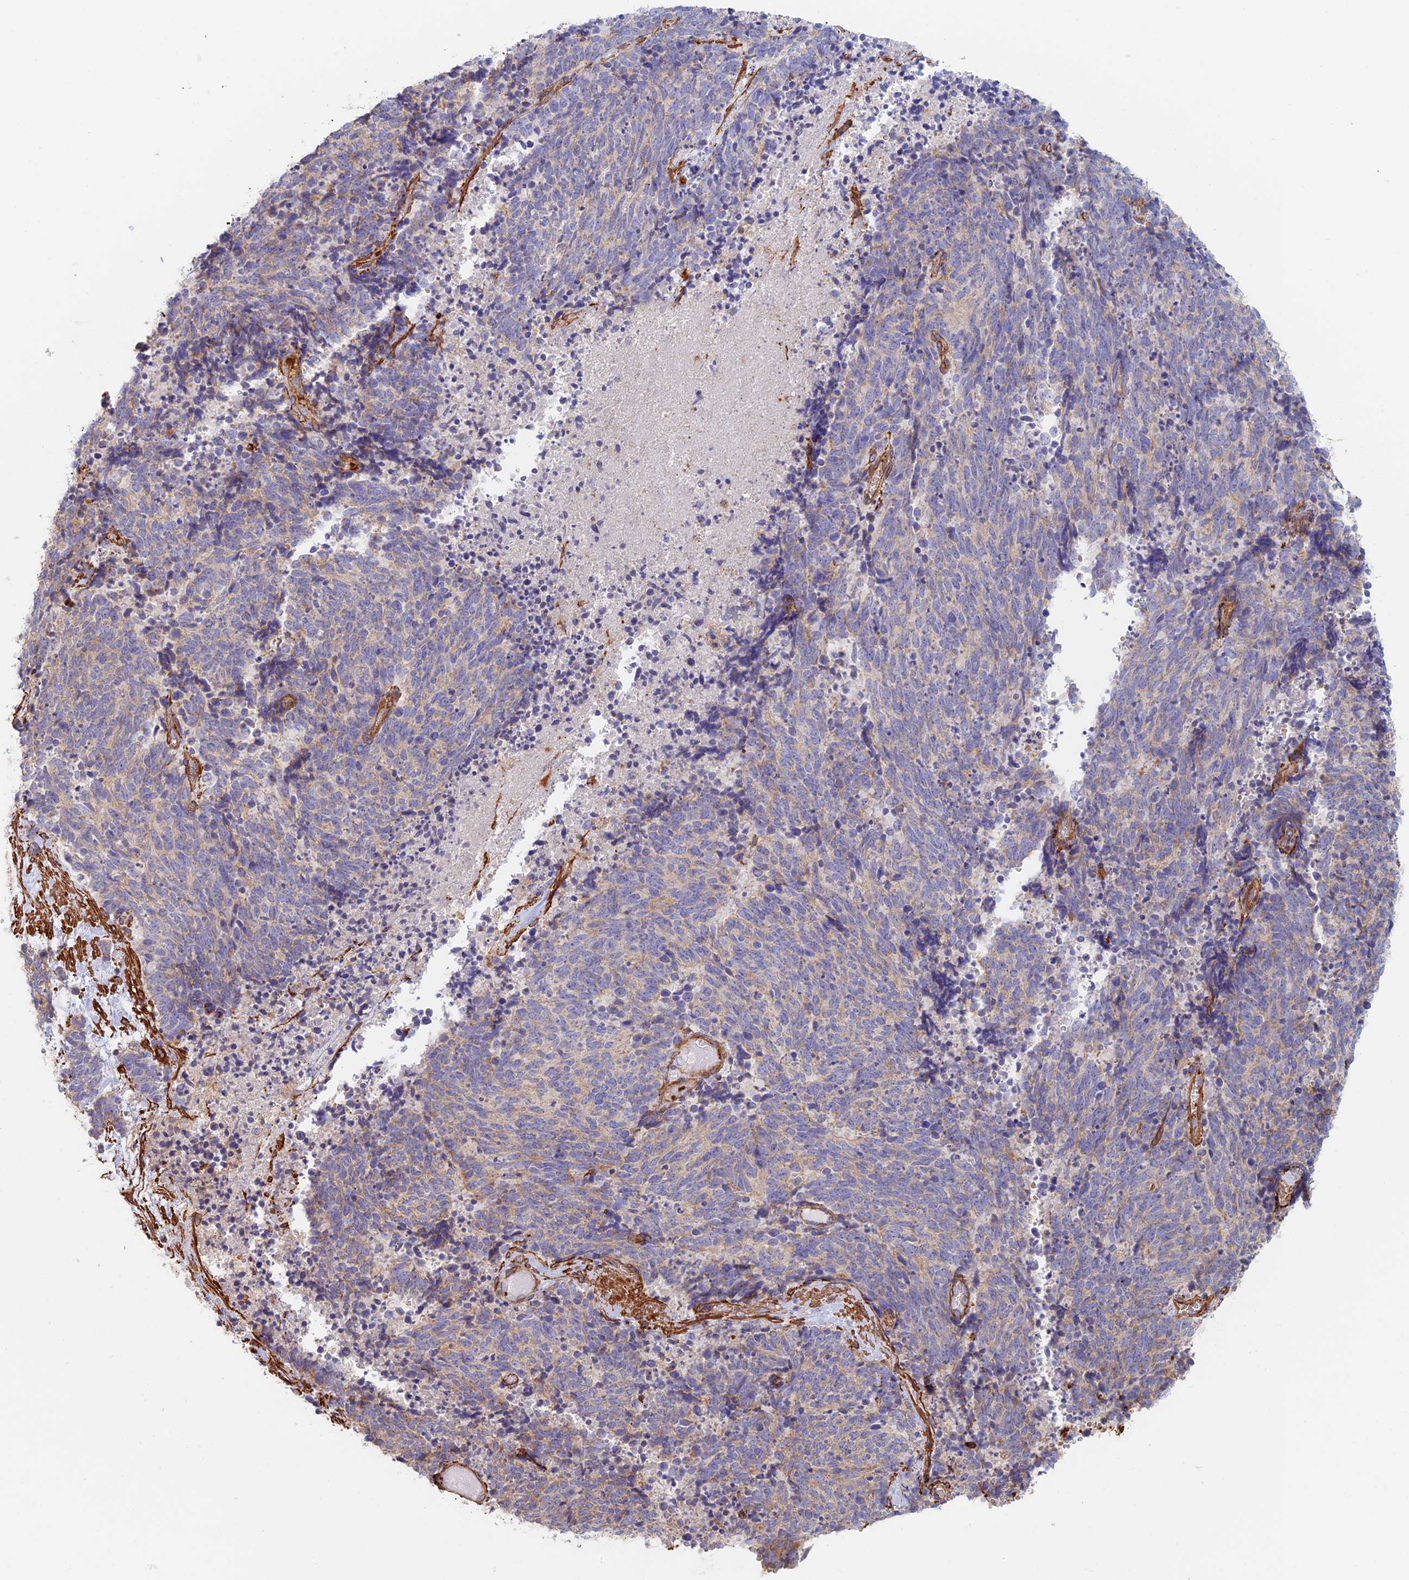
{"staining": {"intensity": "negative", "quantity": "none", "location": "none"}, "tissue": "cervical cancer", "cell_type": "Tumor cells", "image_type": "cancer", "snomed": [{"axis": "morphology", "description": "Squamous cell carcinoma, NOS"}, {"axis": "topography", "description": "Cervix"}], "caption": "DAB (3,3'-diaminobenzidine) immunohistochemical staining of squamous cell carcinoma (cervical) shows no significant staining in tumor cells.", "gene": "PAK4", "patient": {"sex": "female", "age": 29}}